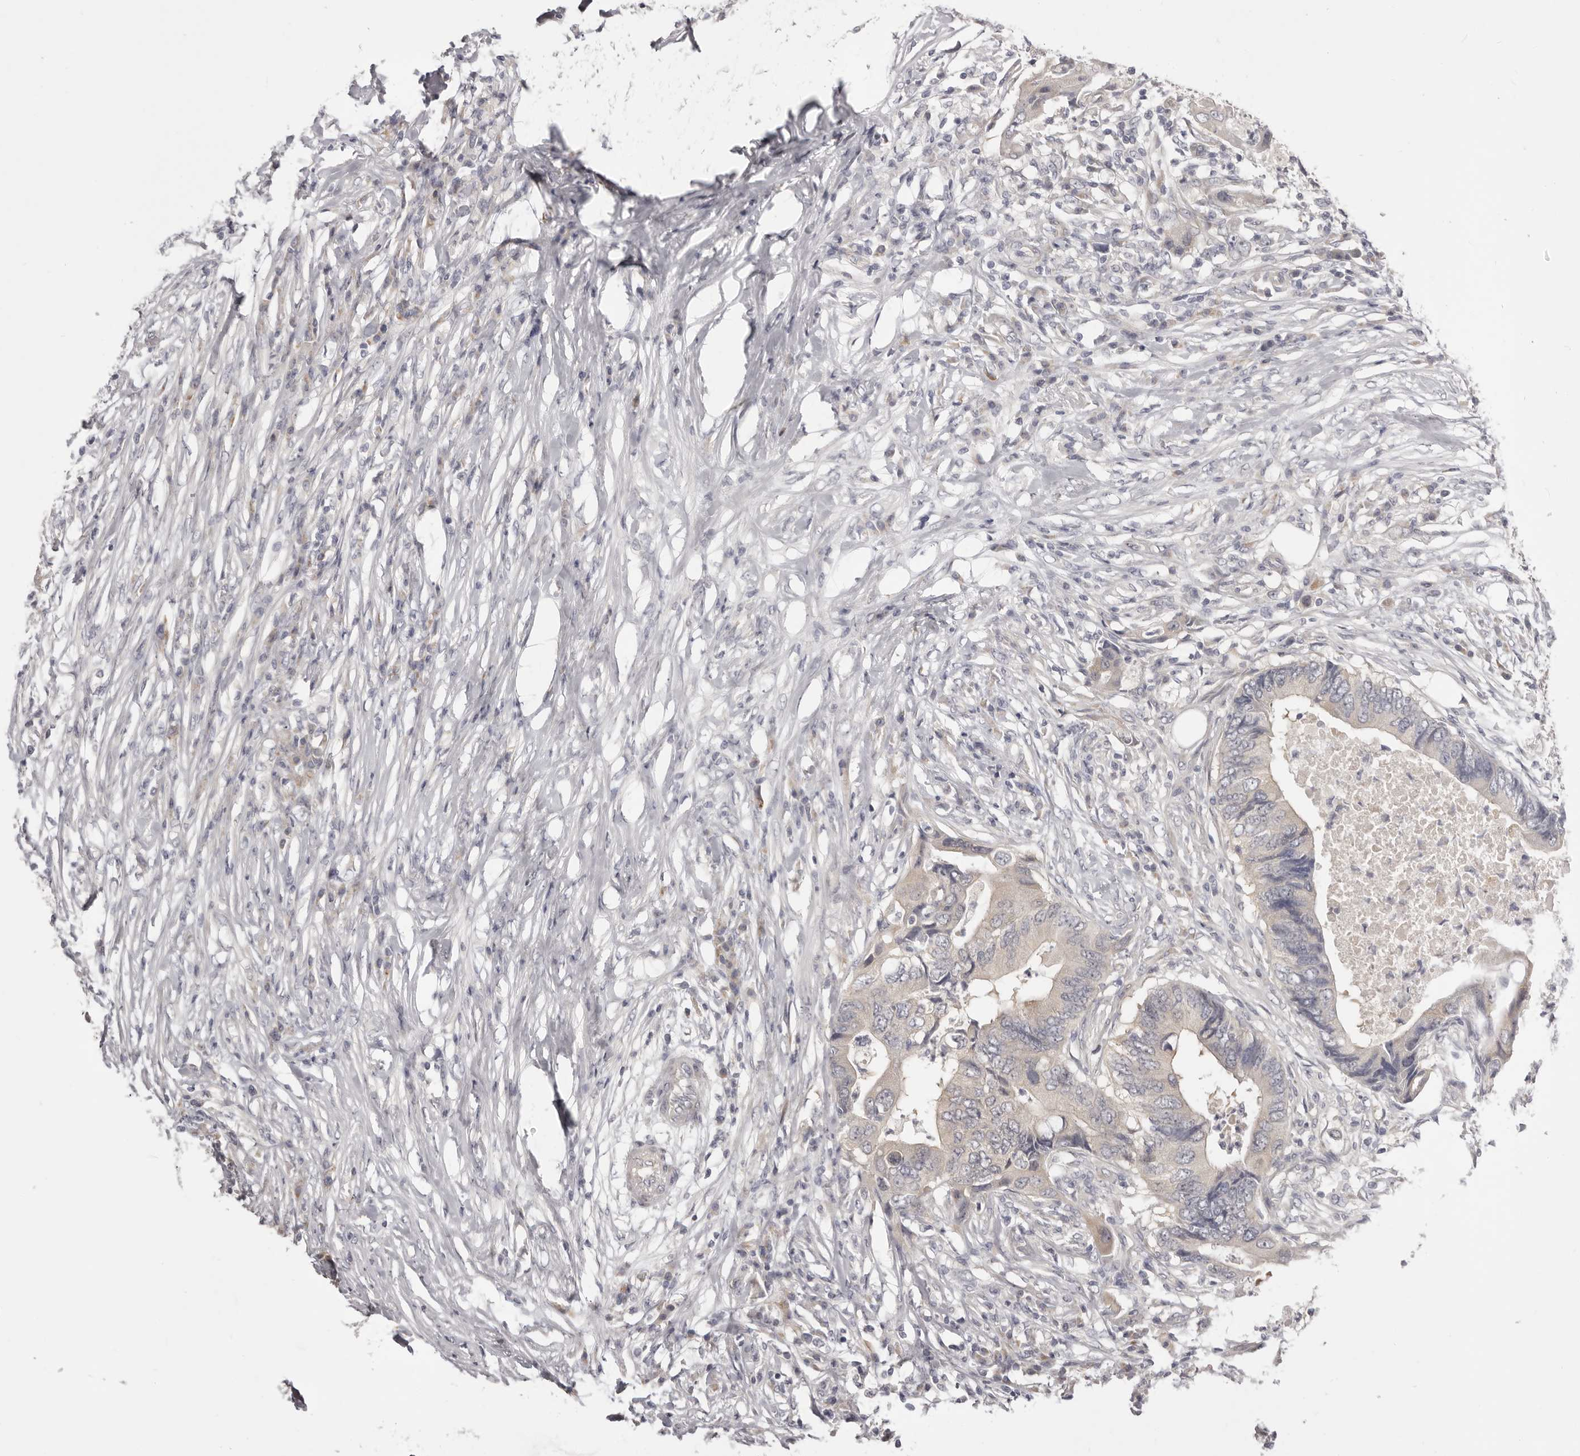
{"staining": {"intensity": "negative", "quantity": "none", "location": "none"}, "tissue": "colorectal cancer", "cell_type": "Tumor cells", "image_type": "cancer", "snomed": [{"axis": "morphology", "description": "Adenocarcinoma, NOS"}, {"axis": "topography", "description": "Colon"}], "caption": "Micrograph shows no protein positivity in tumor cells of adenocarcinoma (colorectal) tissue.", "gene": "OTUD3", "patient": {"sex": "male", "age": 71}}